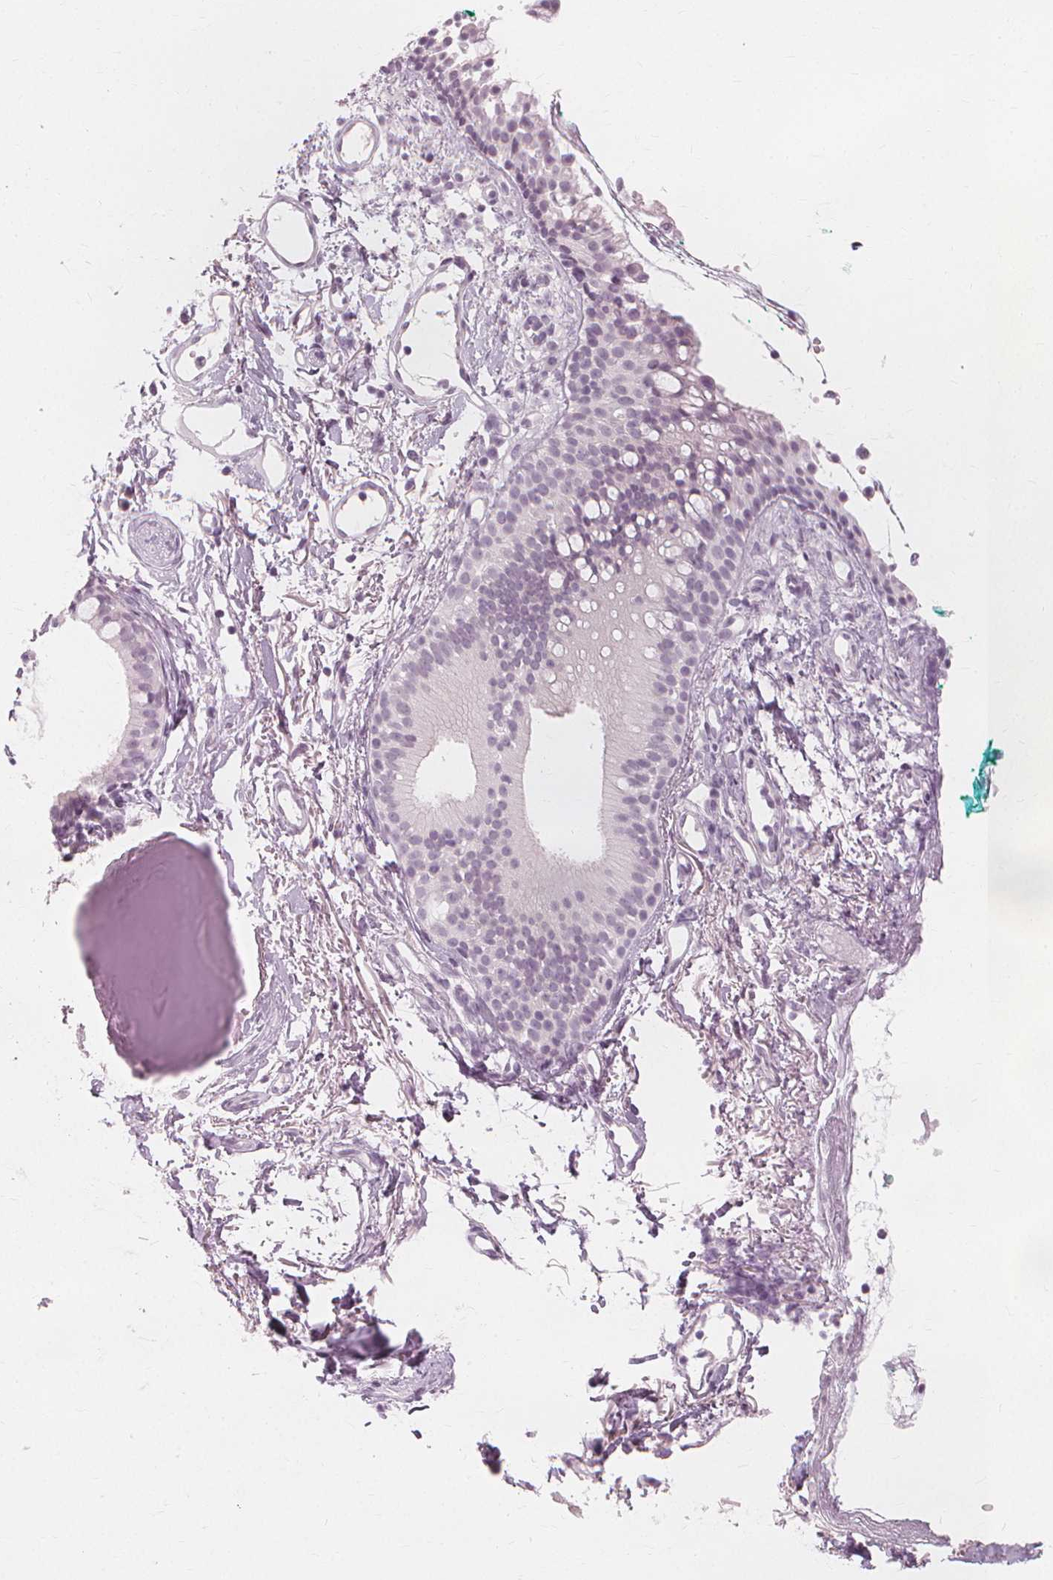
{"staining": {"intensity": "negative", "quantity": "none", "location": "none"}, "tissue": "nasopharynx", "cell_type": "Respiratory epithelial cells", "image_type": "normal", "snomed": [{"axis": "morphology", "description": "Normal tissue, NOS"}, {"axis": "morphology", "description": "Basal cell carcinoma"}, {"axis": "topography", "description": "Cartilage tissue"}, {"axis": "topography", "description": "Nasopharynx"}, {"axis": "topography", "description": "Oral tissue"}], "caption": "Nasopharynx stained for a protein using immunohistochemistry reveals no positivity respiratory epithelial cells.", "gene": "NXPE1", "patient": {"sex": "female", "age": 77}}